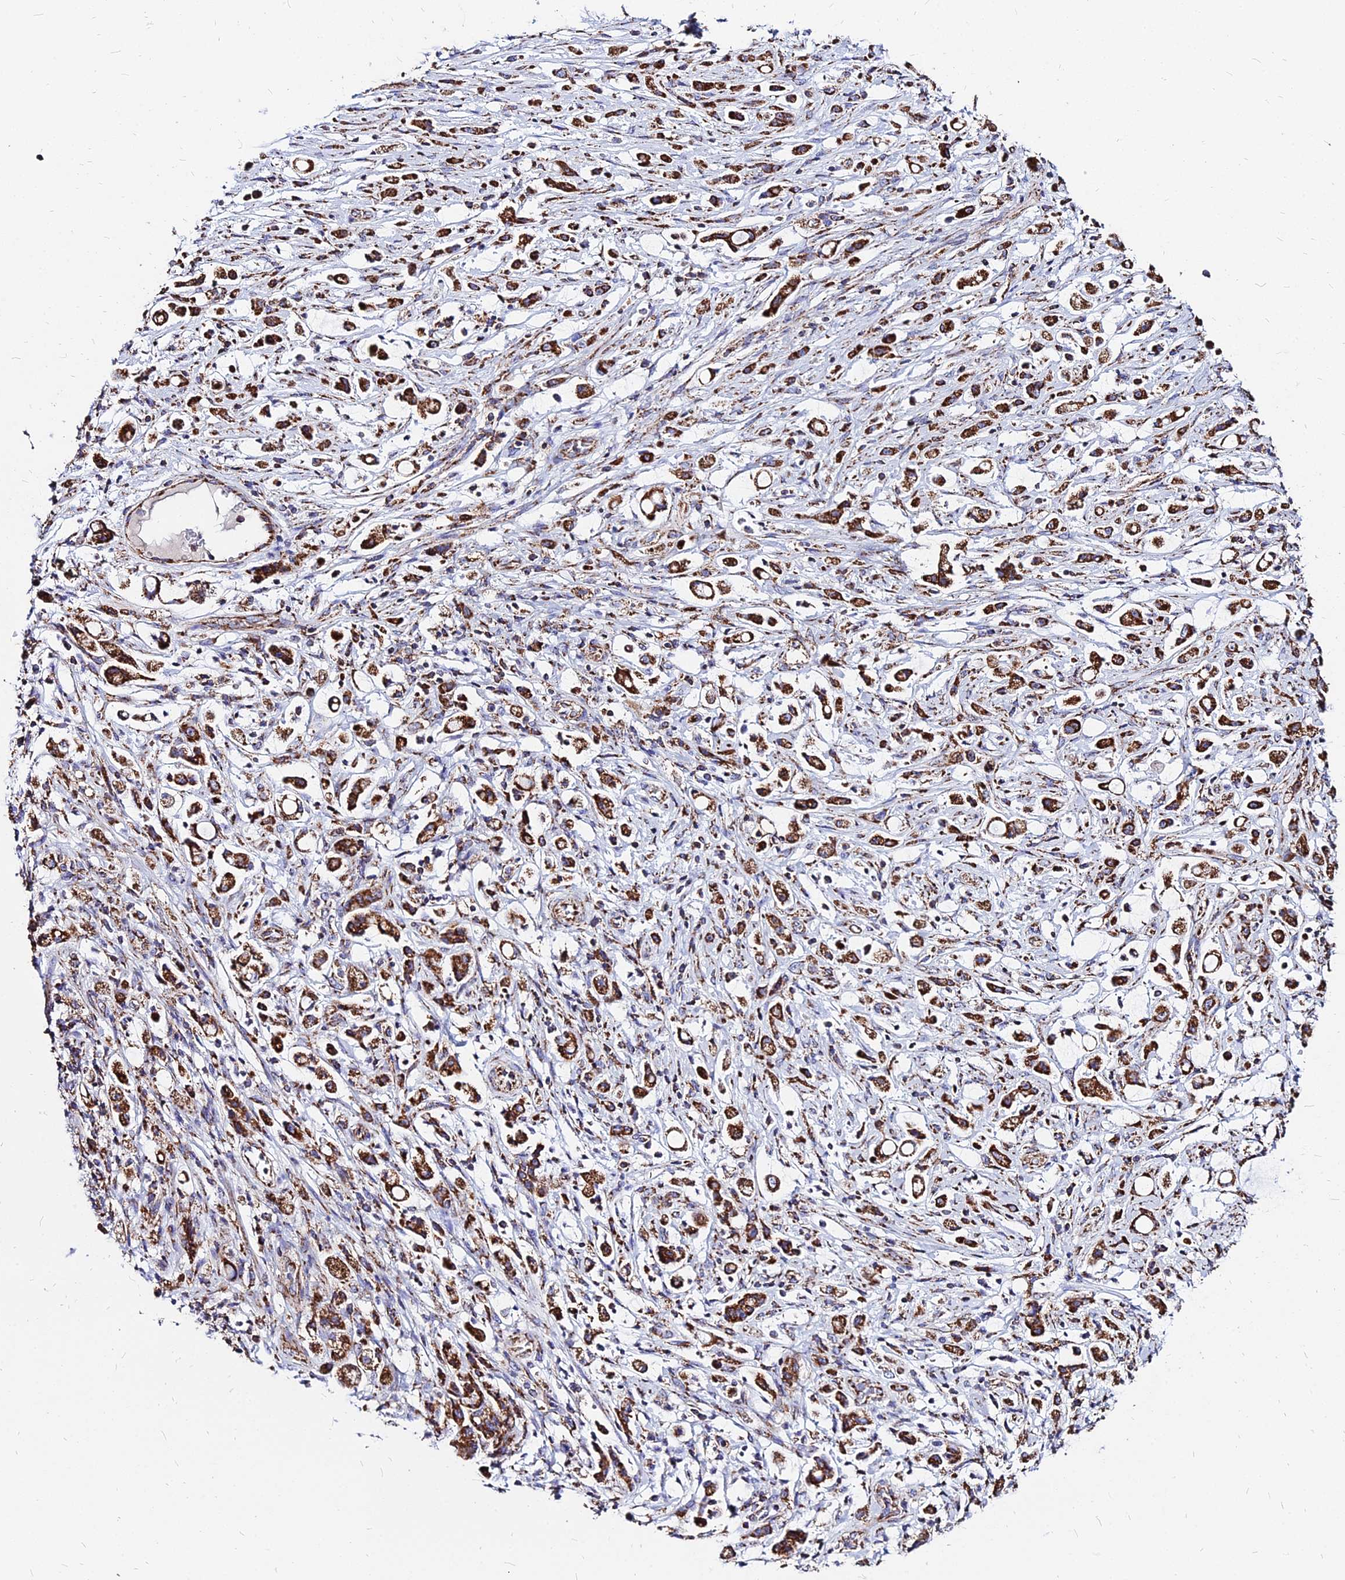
{"staining": {"intensity": "strong", "quantity": ">75%", "location": "cytoplasmic/membranous"}, "tissue": "stomach cancer", "cell_type": "Tumor cells", "image_type": "cancer", "snomed": [{"axis": "morphology", "description": "Adenocarcinoma, NOS"}, {"axis": "topography", "description": "Stomach"}], "caption": "Immunohistochemical staining of human stomach cancer (adenocarcinoma) exhibits high levels of strong cytoplasmic/membranous staining in approximately >75% of tumor cells. The protein of interest is shown in brown color, while the nuclei are stained blue.", "gene": "DLD", "patient": {"sex": "female", "age": 60}}